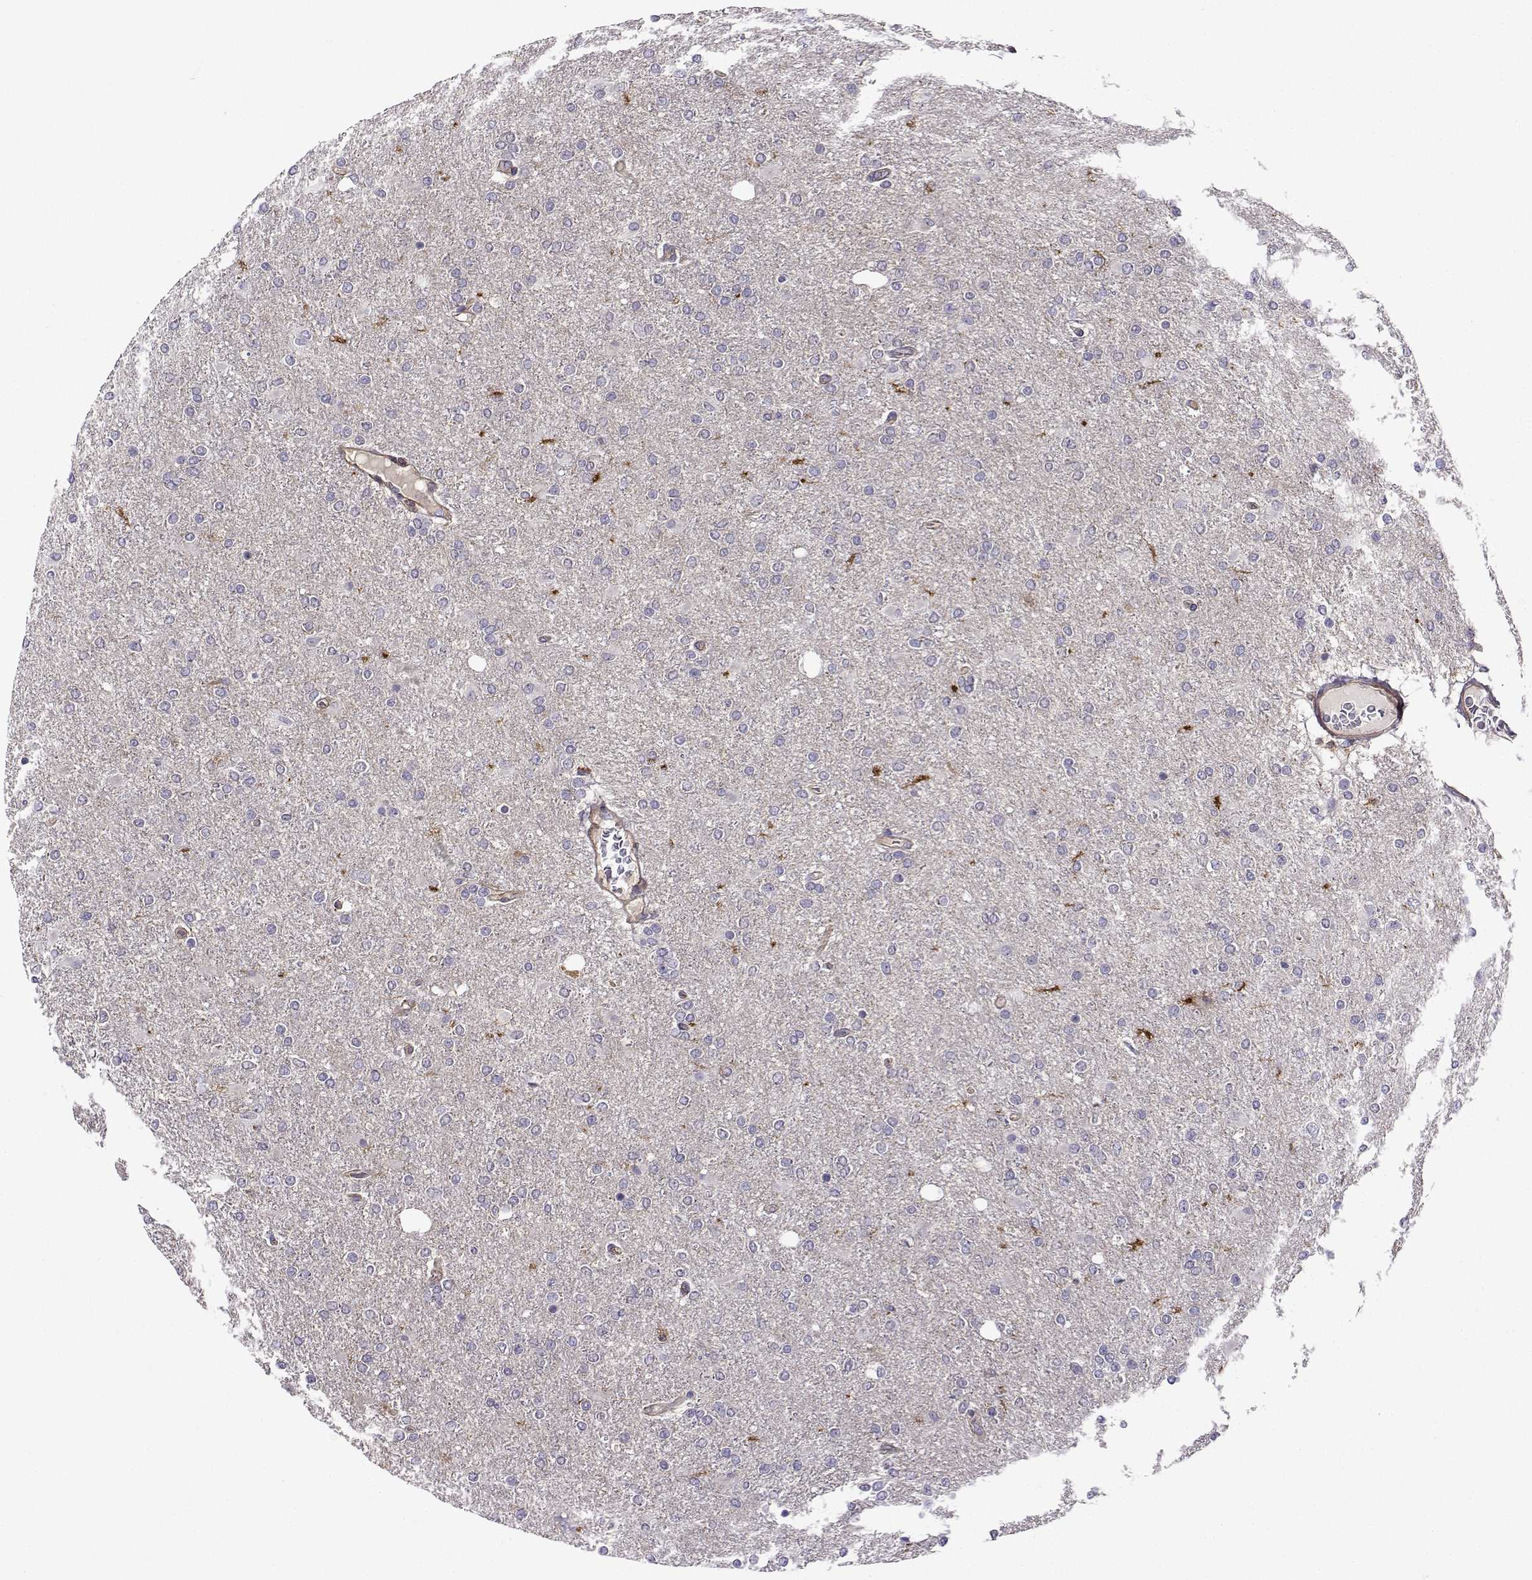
{"staining": {"intensity": "negative", "quantity": "none", "location": "none"}, "tissue": "glioma", "cell_type": "Tumor cells", "image_type": "cancer", "snomed": [{"axis": "morphology", "description": "Glioma, malignant, High grade"}, {"axis": "topography", "description": "Cerebral cortex"}], "caption": "This image is of high-grade glioma (malignant) stained with immunohistochemistry to label a protein in brown with the nuclei are counter-stained blue. There is no expression in tumor cells.", "gene": "ITGB8", "patient": {"sex": "male", "age": 70}}